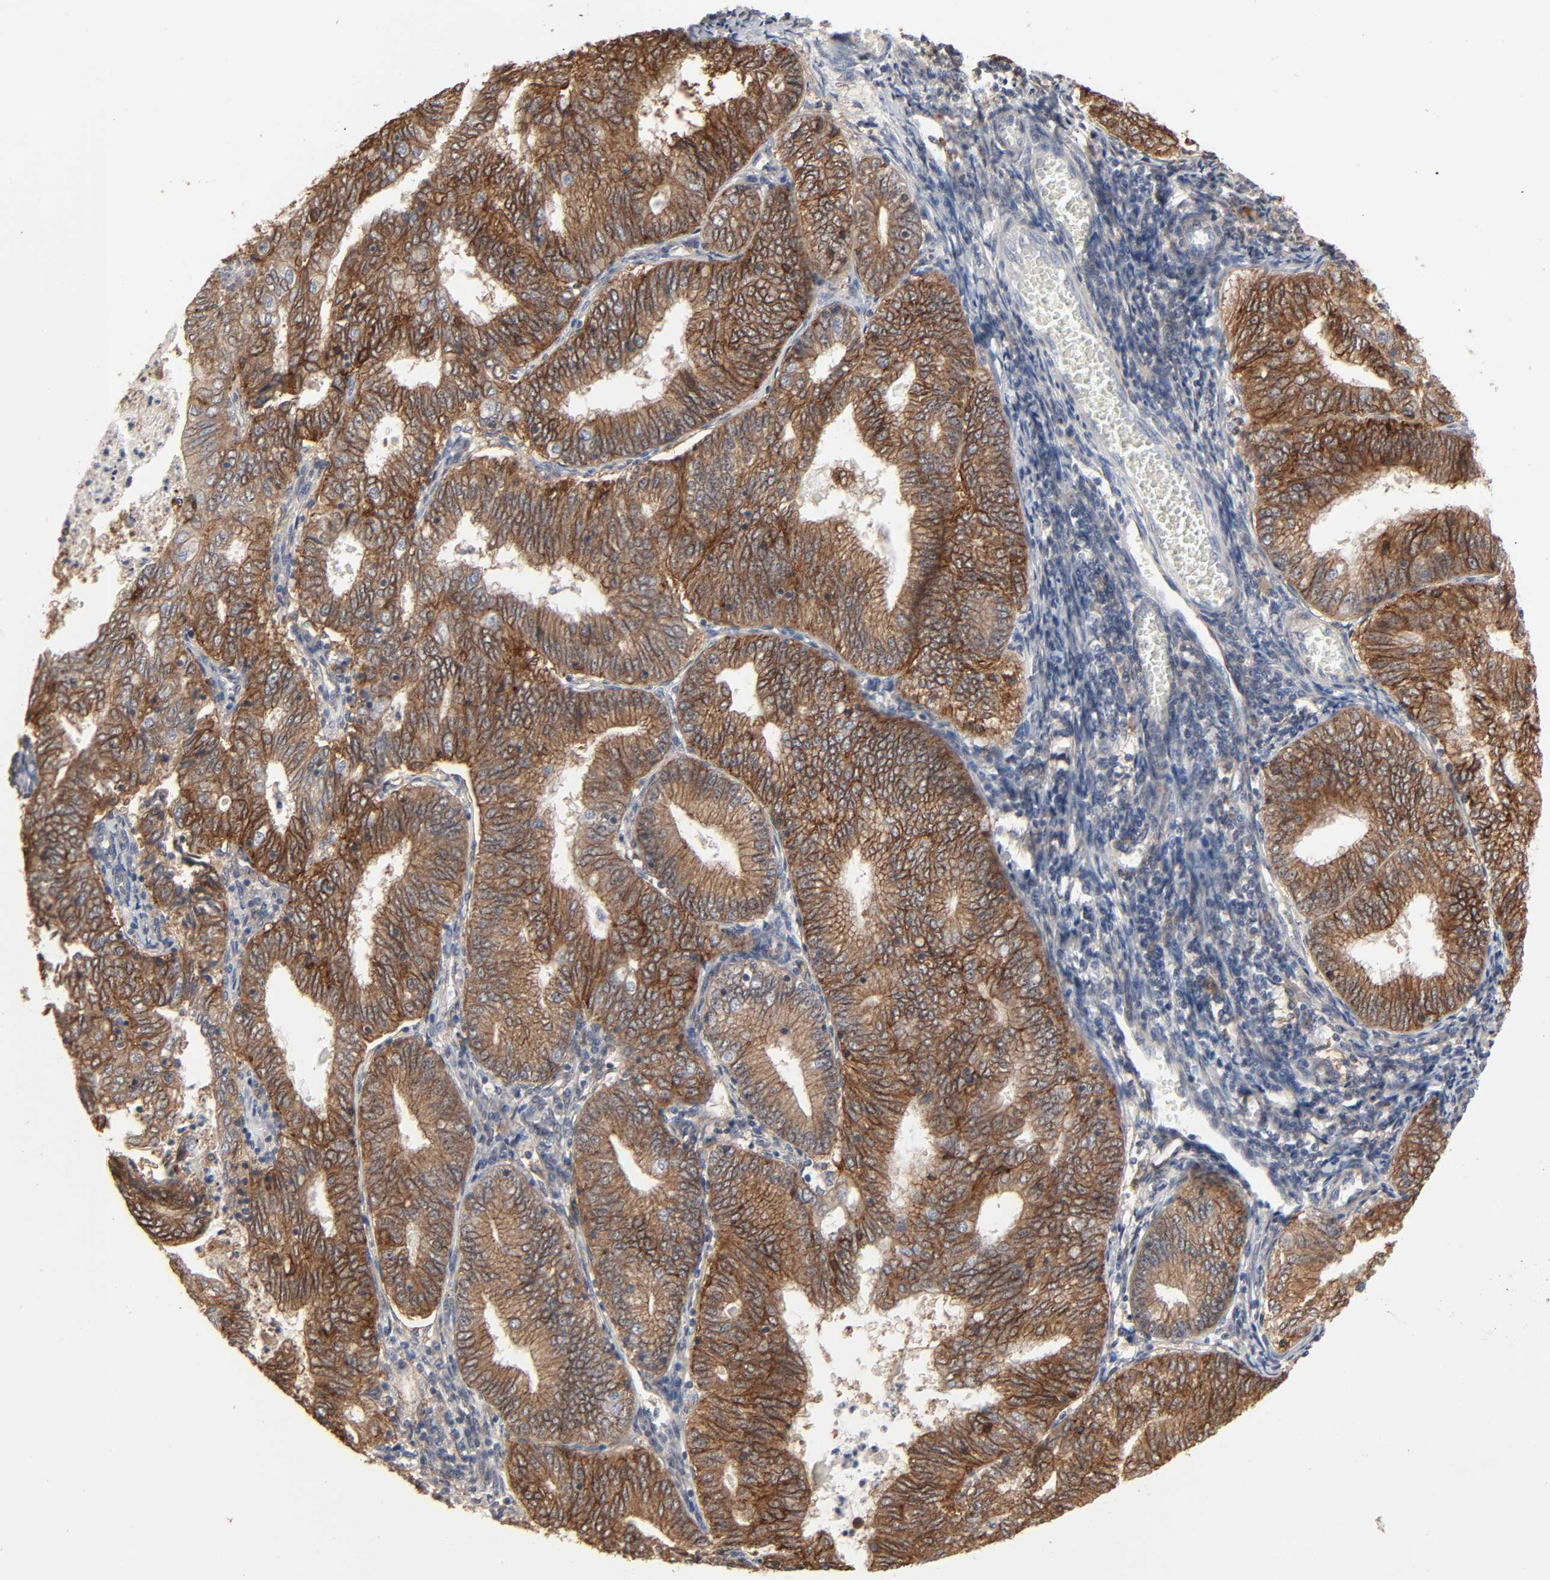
{"staining": {"intensity": "moderate", "quantity": ">75%", "location": "cytoplasmic/membranous"}, "tissue": "endometrial cancer", "cell_type": "Tumor cells", "image_type": "cancer", "snomed": [{"axis": "morphology", "description": "Adenocarcinoma, NOS"}, {"axis": "topography", "description": "Endometrium"}], "caption": "An IHC histopathology image of tumor tissue is shown. Protein staining in brown shows moderate cytoplasmic/membranous positivity in endometrial cancer (adenocarcinoma) within tumor cells. The staining was performed using DAB to visualize the protein expression in brown, while the nuclei were stained in blue with hematoxylin (Magnification: 20x).", "gene": "NDRG2", "patient": {"sex": "female", "age": 69}}